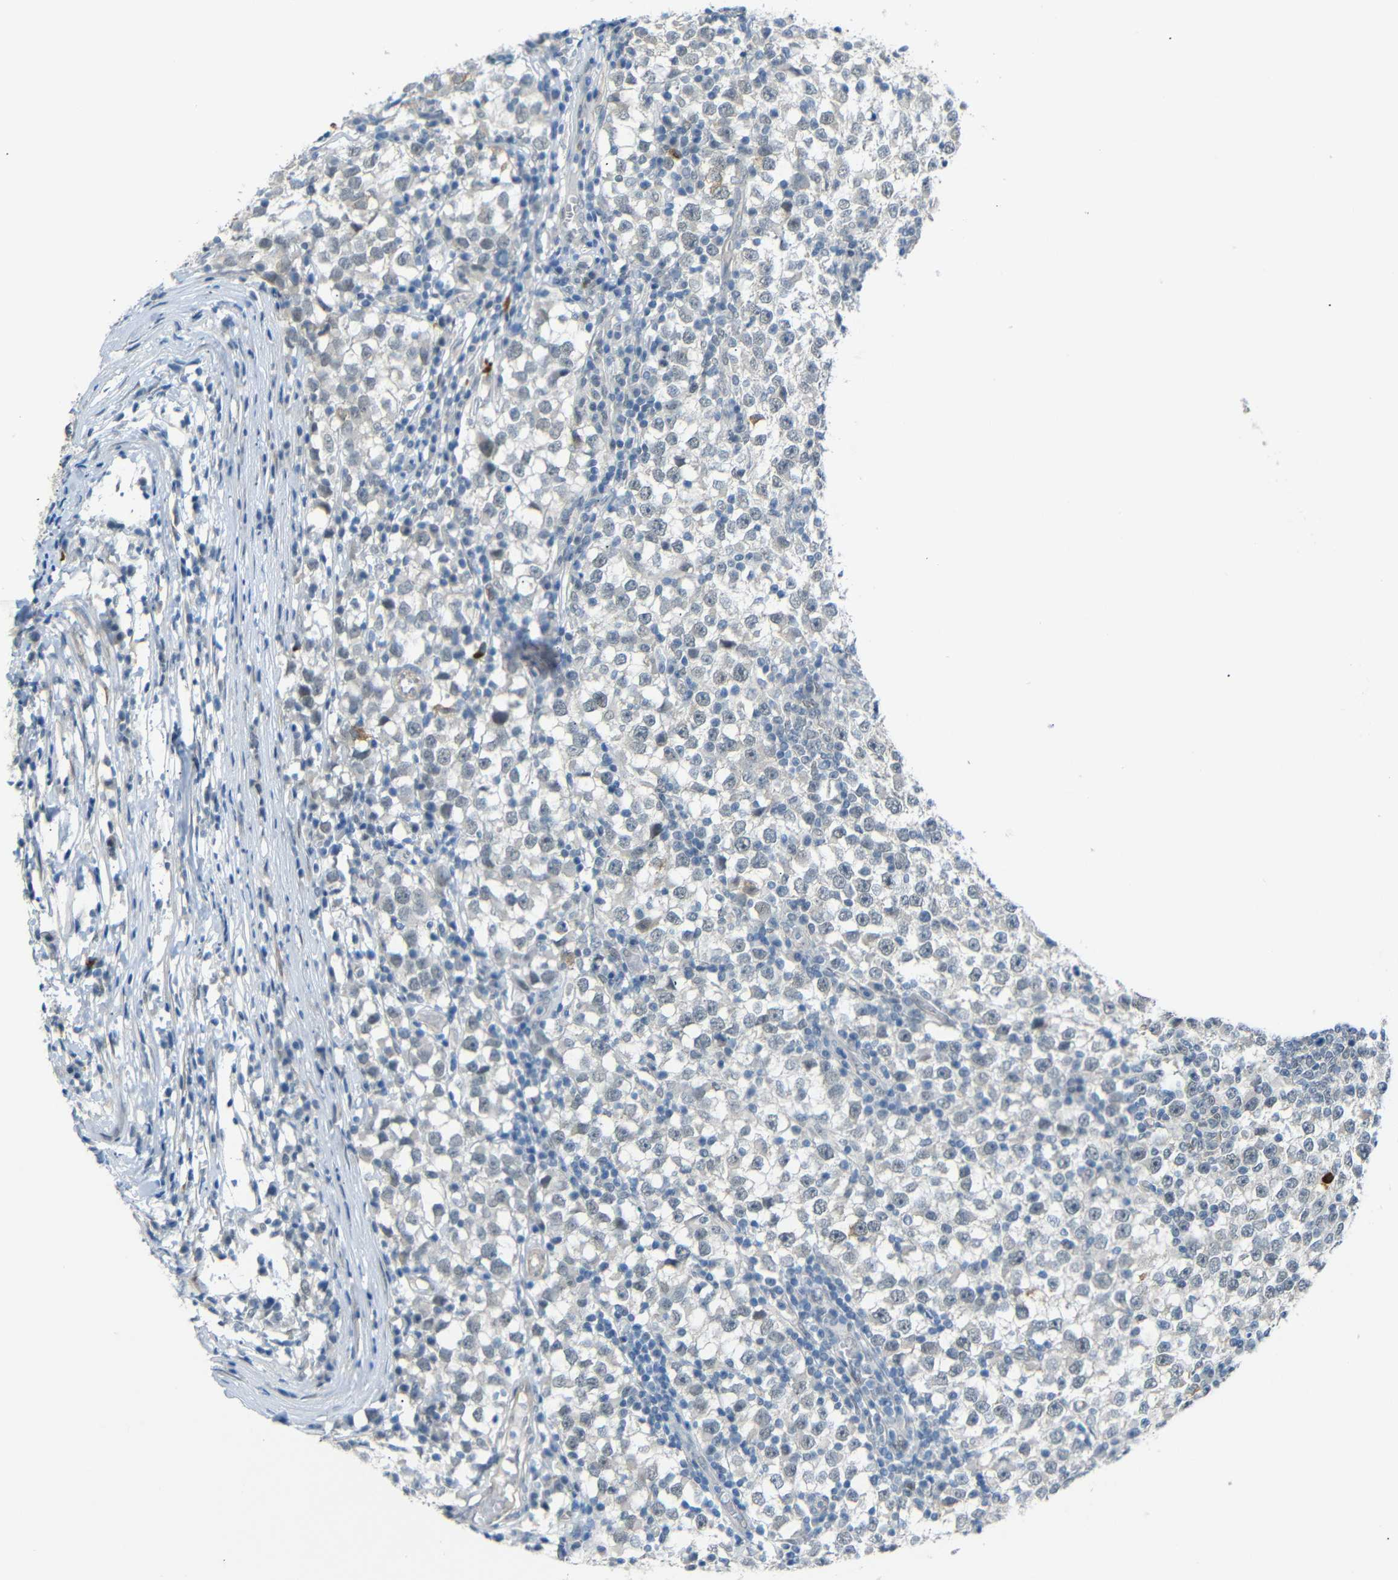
{"staining": {"intensity": "negative", "quantity": "none", "location": "none"}, "tissue": "testis cancer", "cell_type": "Tumor cells", "image_type": "cancer", "snomed": [{"axis": "morphology", "description": "Seminoma, NOS"}, {"axis": "topography", "description": "Testis"}], "caption": "Human seminoma (testis) stained for a protein using immunohistochemistry displays no staining in tumor cells.", "gene": "GPR158", "patient": {"sex": "male", "age": 65}}